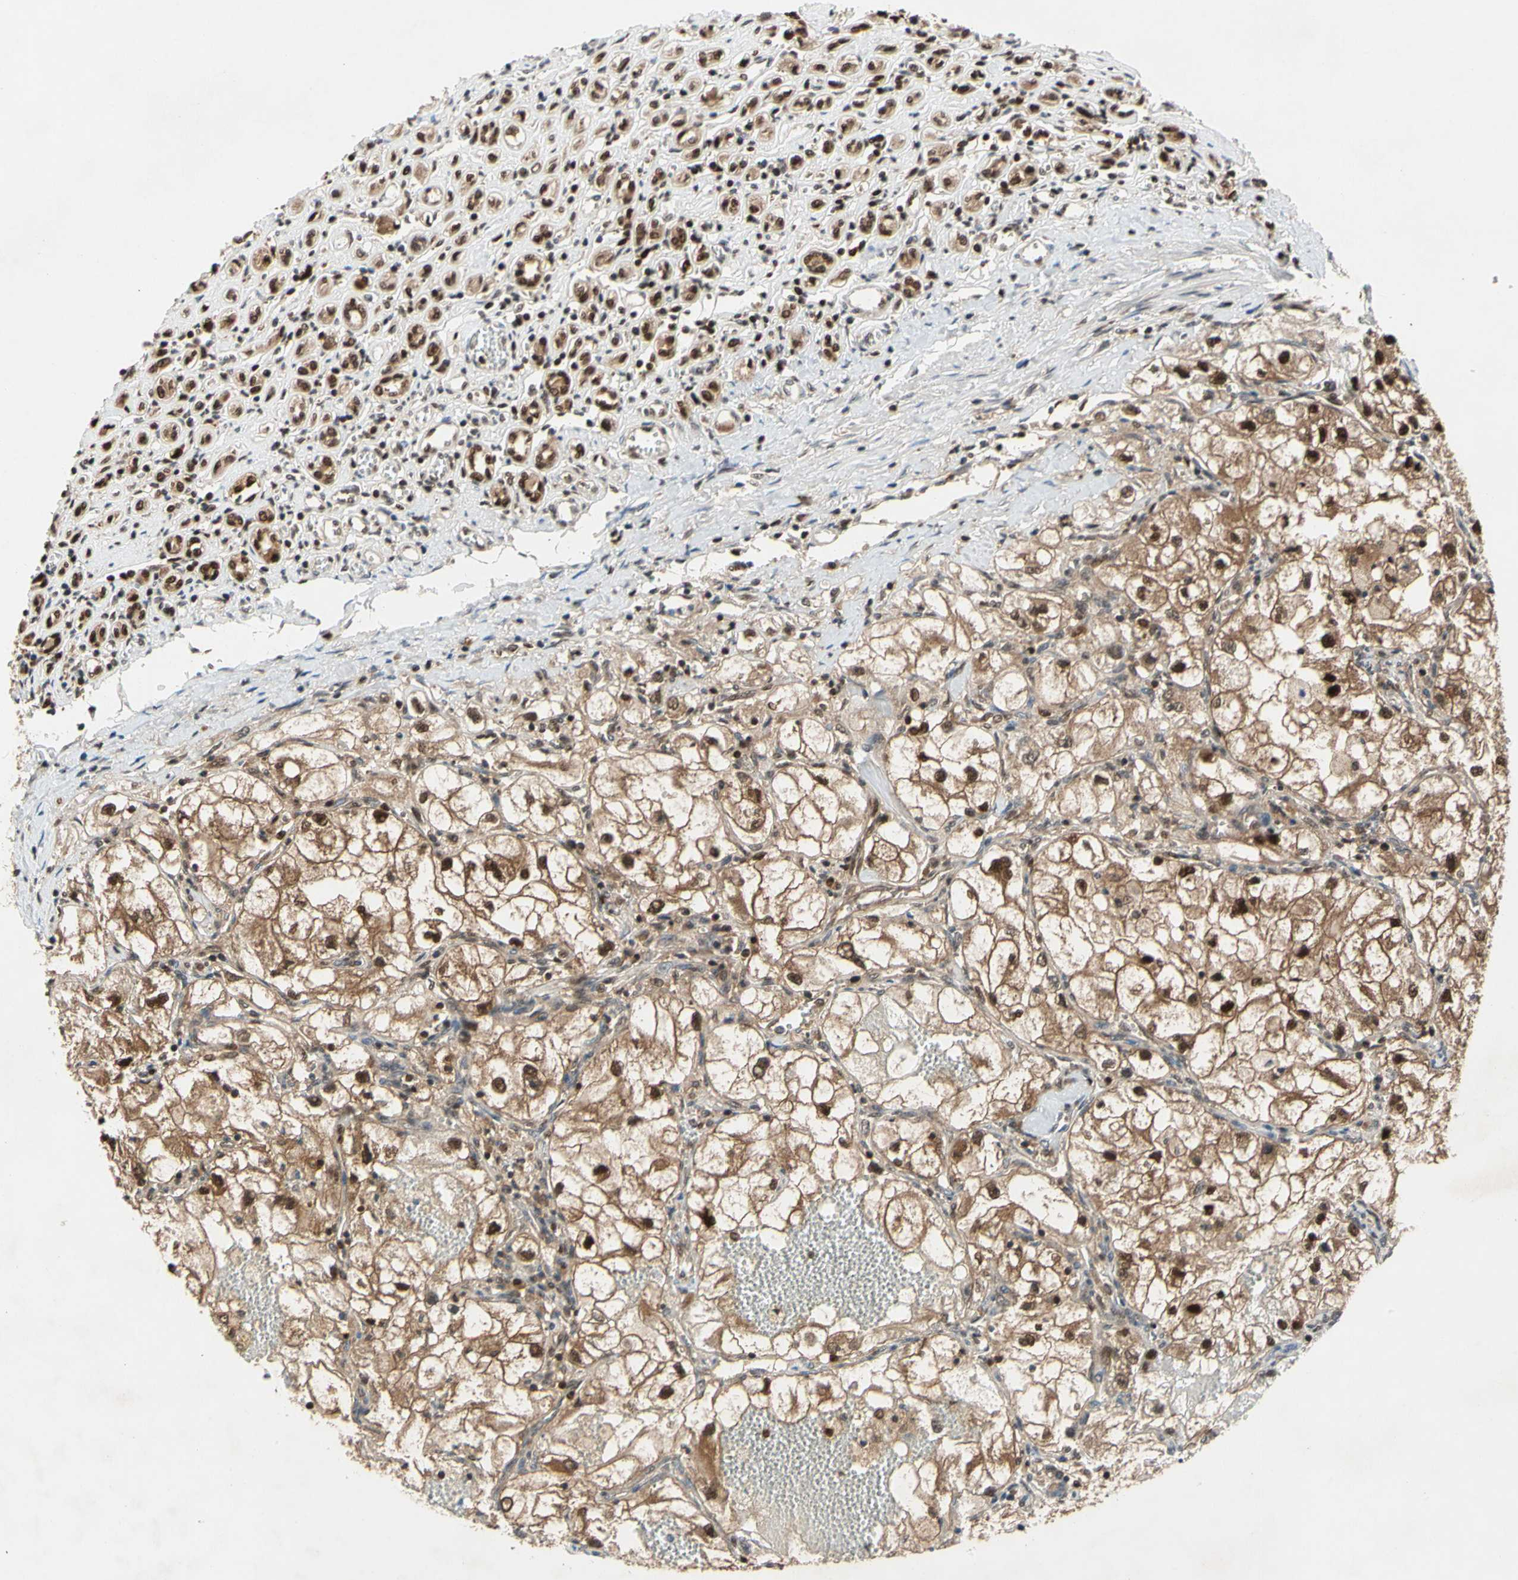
{"staining": {"intensity": "moderate", "quantity": ">75%", "location": "cytoplasmic/membranous,nuclear"}, "tissue": "renal cancer", "cell_type": "Tumor cells", "image_type": "cancer", "snomed": [{"axis": "morphology", "description": "Adenocarcinoma, NOS"}, {"axis": "topography", "description": "Kidney"}], "caption": "About >75% of tumor cells in human adenocarcinoma (renal) reveal moderate cytoplasmic/membranous and nuclear protein positivity as visualized by brown immunohistochemical staining.", "gene": "GSR", "patient": {"sex": "female", "age": 70}}